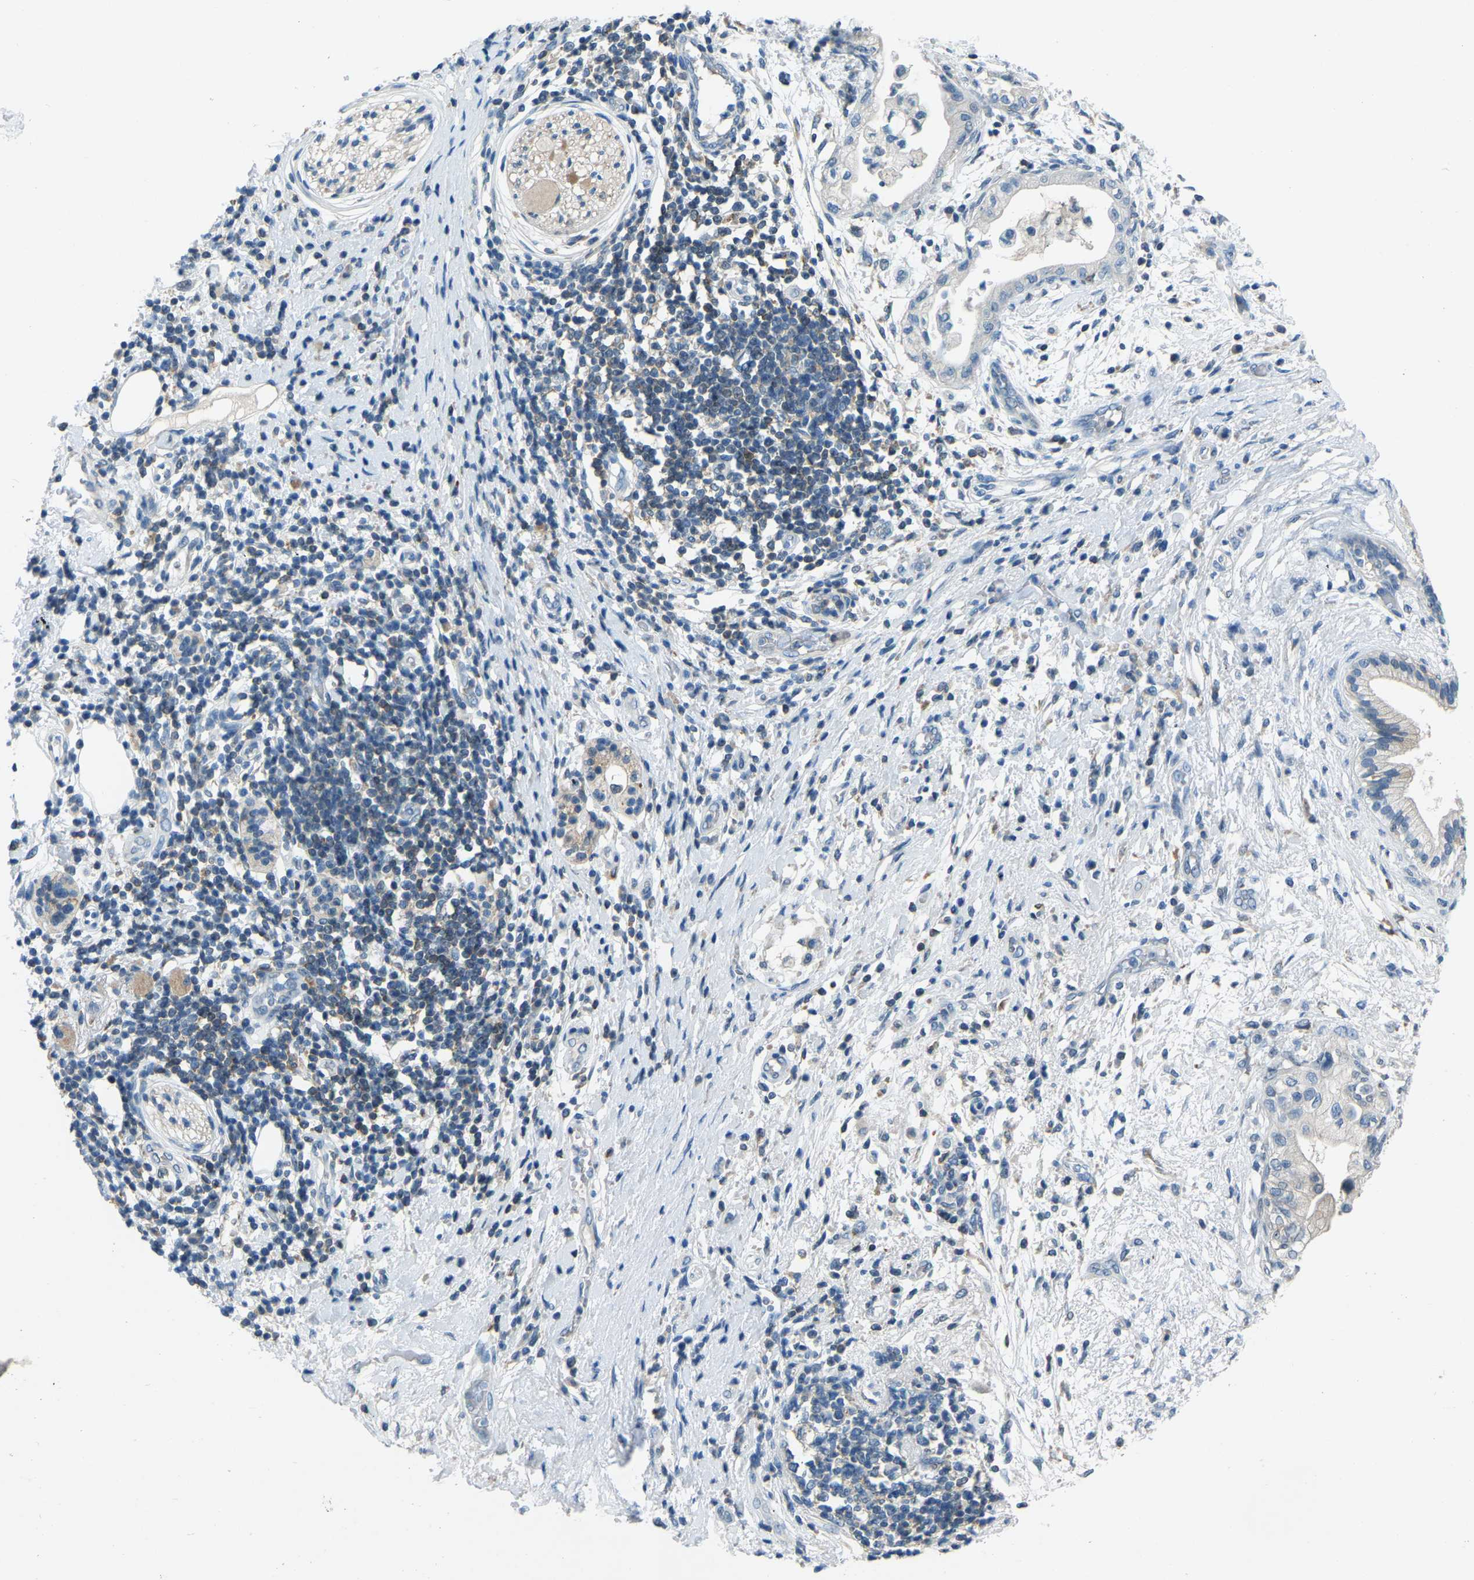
{"staining": {"intensity": "negative", "quantity": "none", "location": "none"}, "tissue": "pancreatic cancer", "cell_type": "Tumor cells", "image_type": "cancer", "snomed": [{"axis": "morphology", "description": "Adenocarcinoma, NOS"}, {"axis": "topography", "description": "Pancreas"}], "caption": "This is a image of immunohistochemistry staining of pancreatic adenocarcinoma, which shows no positivity in tumor cells.", "gene": "XIRP1", "patient": {"sex": "female", "age": 60}}